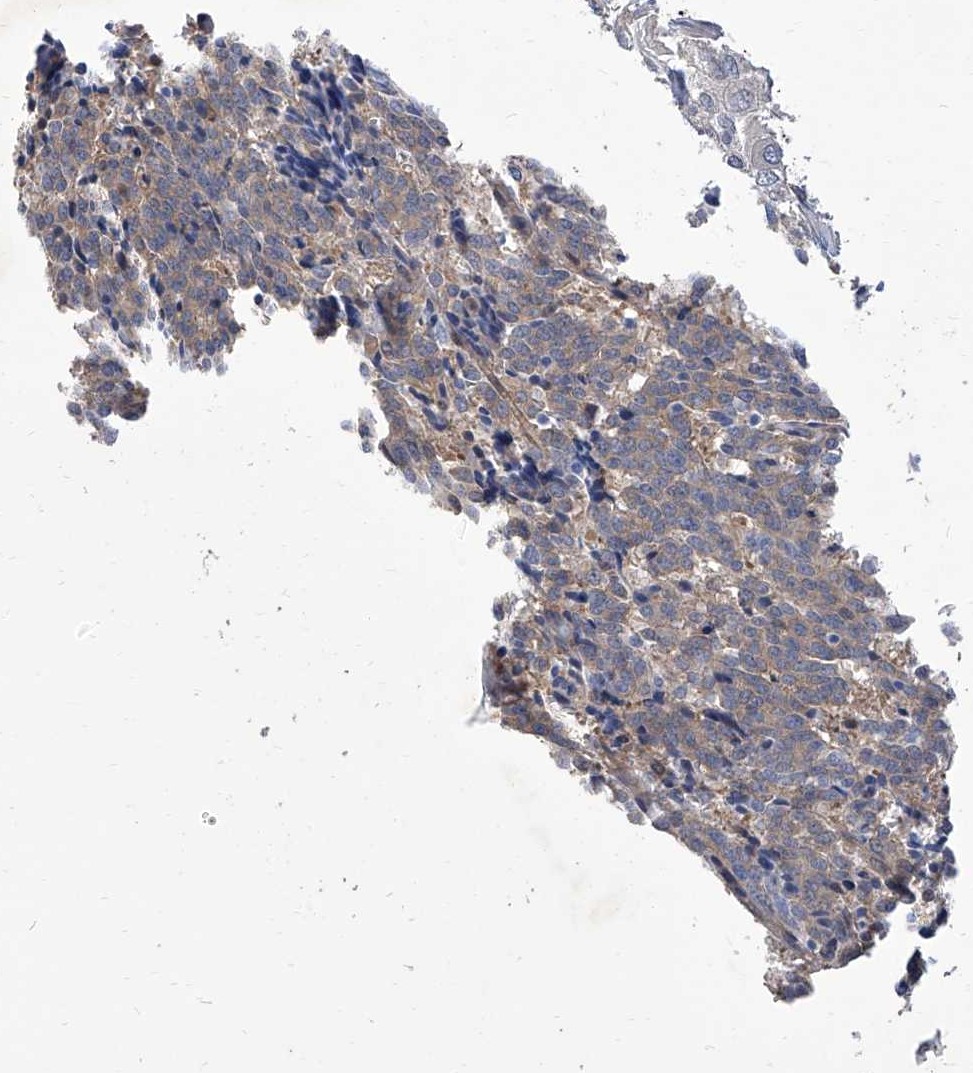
{"staining": {"intensity": "moderate", "quantity": ">75%", "location": "cytoplasmic/membranous"}, "tissue": "carcinoid", "cell_type": "Tumor cells", "image_type": "cancer", "snomed": [{"axis": "morphology", "description": "Carcinoid, malignant, NOS"}, {"axis": "topography", "description": "Lung"}], "caption": "Carcinoid (malignant) stained with a protein marker reveals moderate staining in tumor cells.", "gene": "TJAP1", "patient": {"sex": "female", "age": 46}}